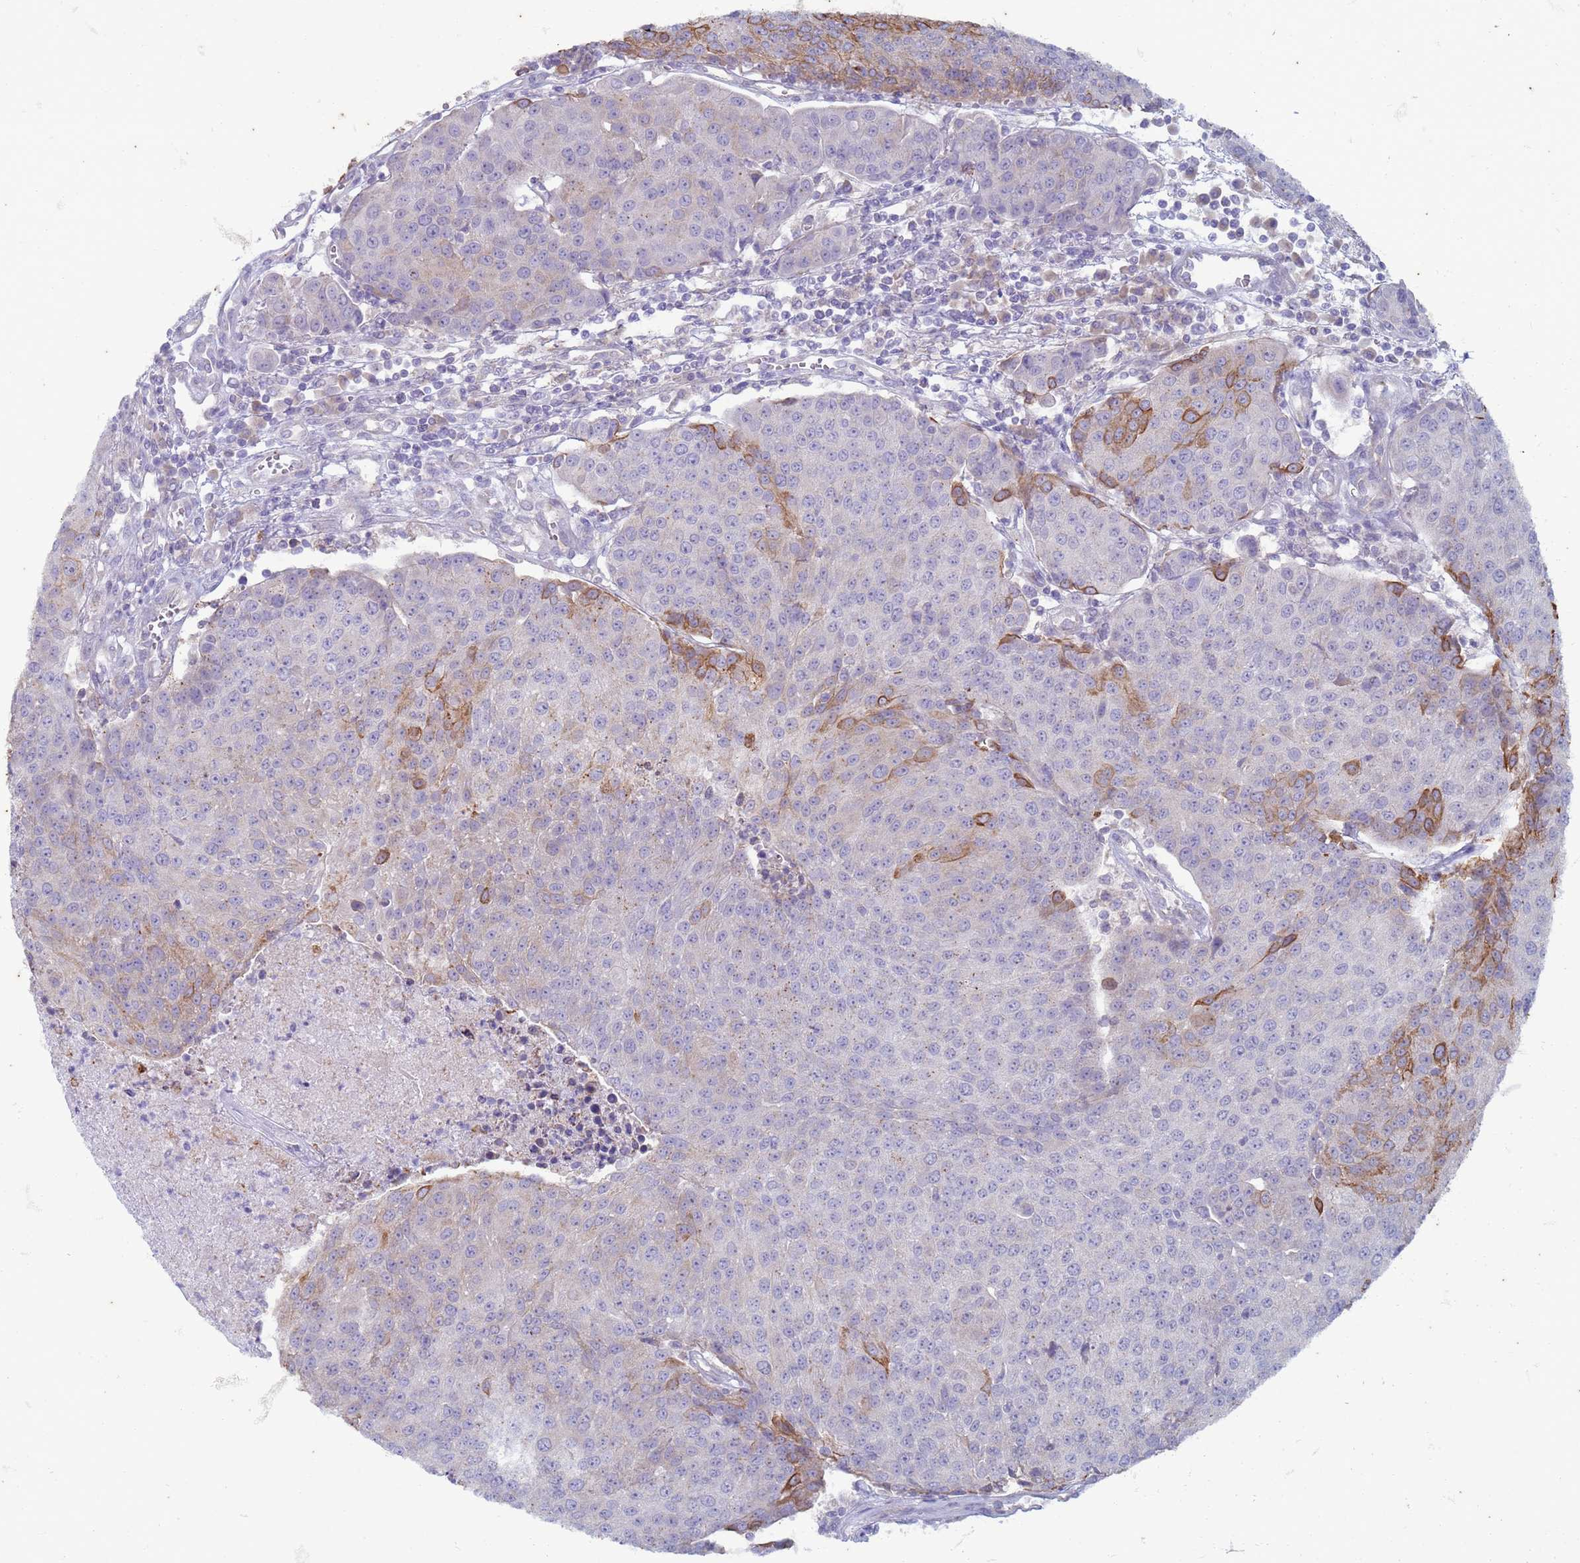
{"staining": {"intensity": "moderate", "quantity": "<25%", "location": "cytoplasmic/membranous"}, "tissue": "urothelial cancer", "cell_type": "Tumor cells", "image_type": "cancer", "snomed": [{"axis": "morphology", "description": "Urothelial carcinoma, High grade"}, {"axis": "topography", "description": "Urinary bladder"}], "caption": "A low amount of moderate cytoplasmic/membranous expression is appreciated in approximately <25% of tumor cells in urothelial cancer tissue. The staining is performed using DAB brown chromogen to label protein expression. The nuclei are counter-stained blue using hematoxylin.", "gene": "SUCO", "patient": {"sex": "female", "age": 85}}